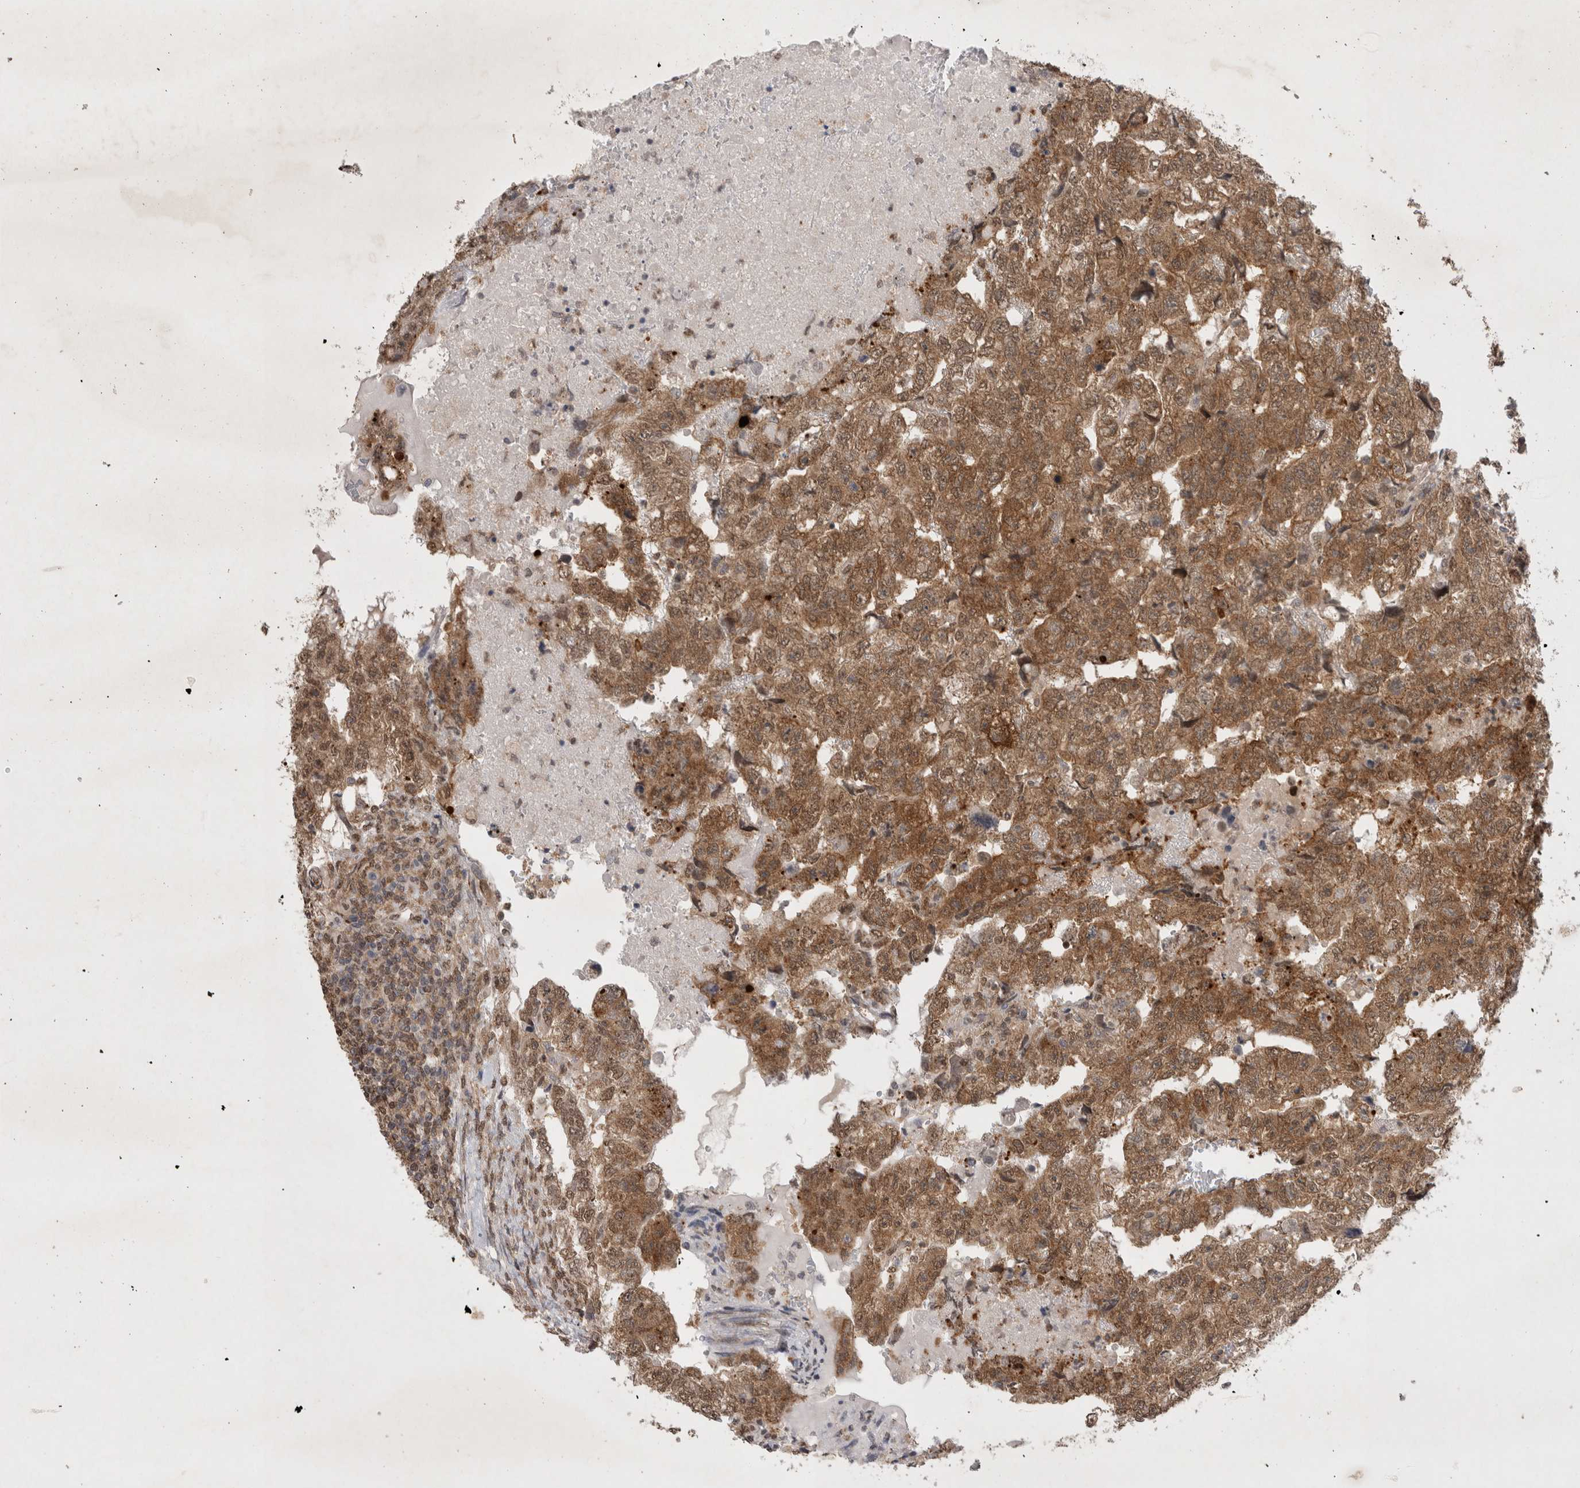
{"staining": {"intensity": "moderate", "quantity": ">75%", "location": "cytoplasmic/membranous"}, "tissue": "testis cancer", "cell_type": "Tumor cells", "image_type": "cancer", "snomed": [{"axis": "morphology", "description": "Carcinoma, Embryonal, NOS"}, {"axis": "topography", "description": "Testis"}], "caption": "A photomicrograph of testis cancer stained for a protein reveals moderate cytoplasmic/membranous brown staining in tumor cells.", "gene": "WIPF2", "patient": {"sex": "male", "age": 36}}